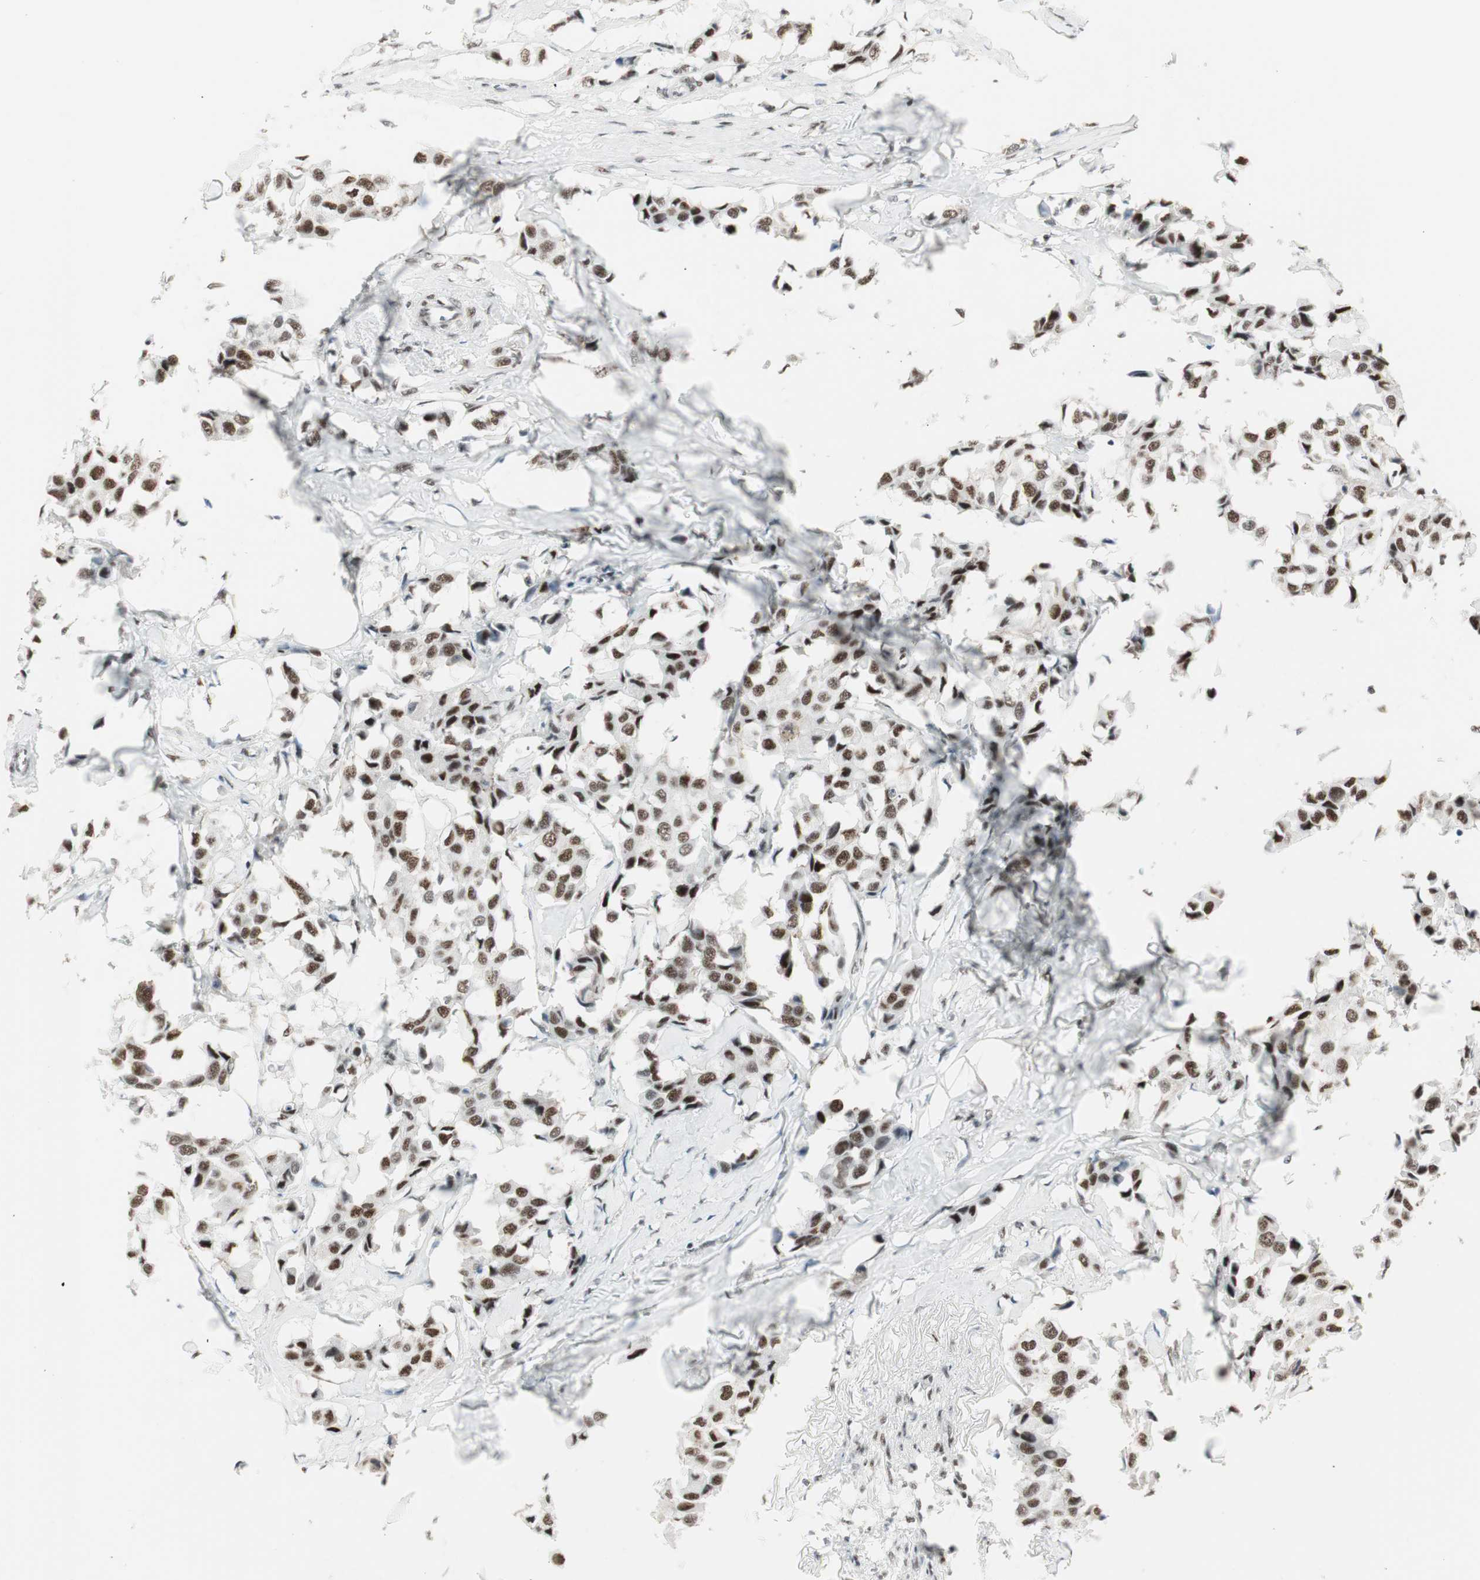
{"staining": {"intensity": "strong", "quantity": ">75%", "location": "nuclear"}, "tissue": "breast cancer", "cell_type": "Tumor cells", "image_type": "cancer", "snomed": [{"axis": "morphology", "description": "Duct carcinoma"}, {"axis": "topography", "description": "Breast"}], "caption": "High-power microscopy captured an immunohistochemistry (IHC) histopathology image of infiltrating ductal carcinoma (breast), revealing strong nuclear expression in approximately >75% of tumor cells.", "gene": "HEXIM1", "patient": {"sex": "female", "age": 80}}